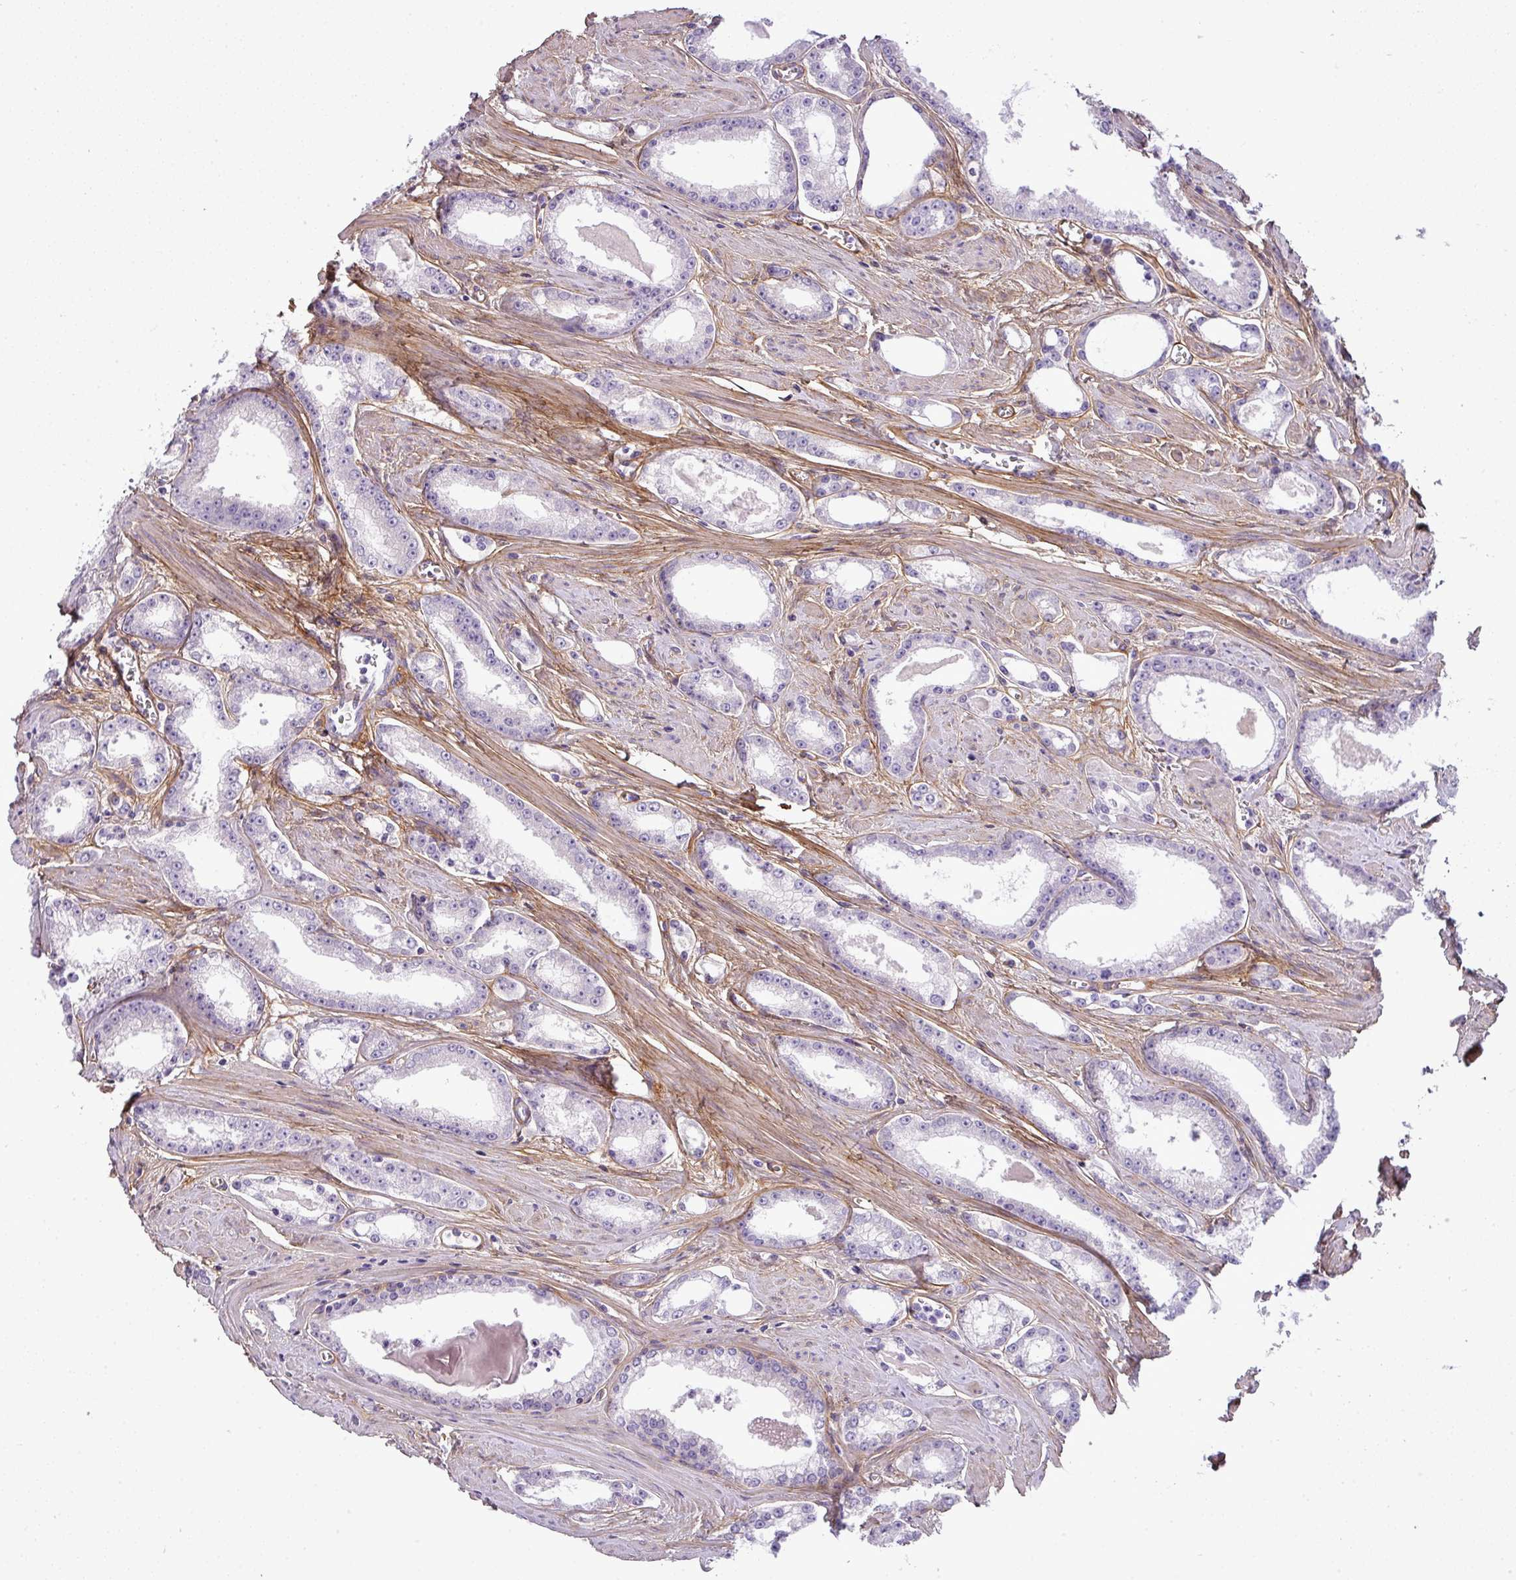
{"staining": {"intensity": "negative", "quantity": "none", "location": "none"}, "tissue": "prostate cancer", "cell_type": "Tumor cells", "image_type": "cancer", "snomed": [{"axis": "morphology", "description": "Adenocarcinoma, Low grade"}, {"axis": "topography", "description": "Prostate and seminal vesicle, NOS"}], "caption": "There is no significant positivity in tumor cells of low-grade adenocarcinoma (prostate).", "gene": "PARD6G", "patient": {"sex": "male", "age": 60}}